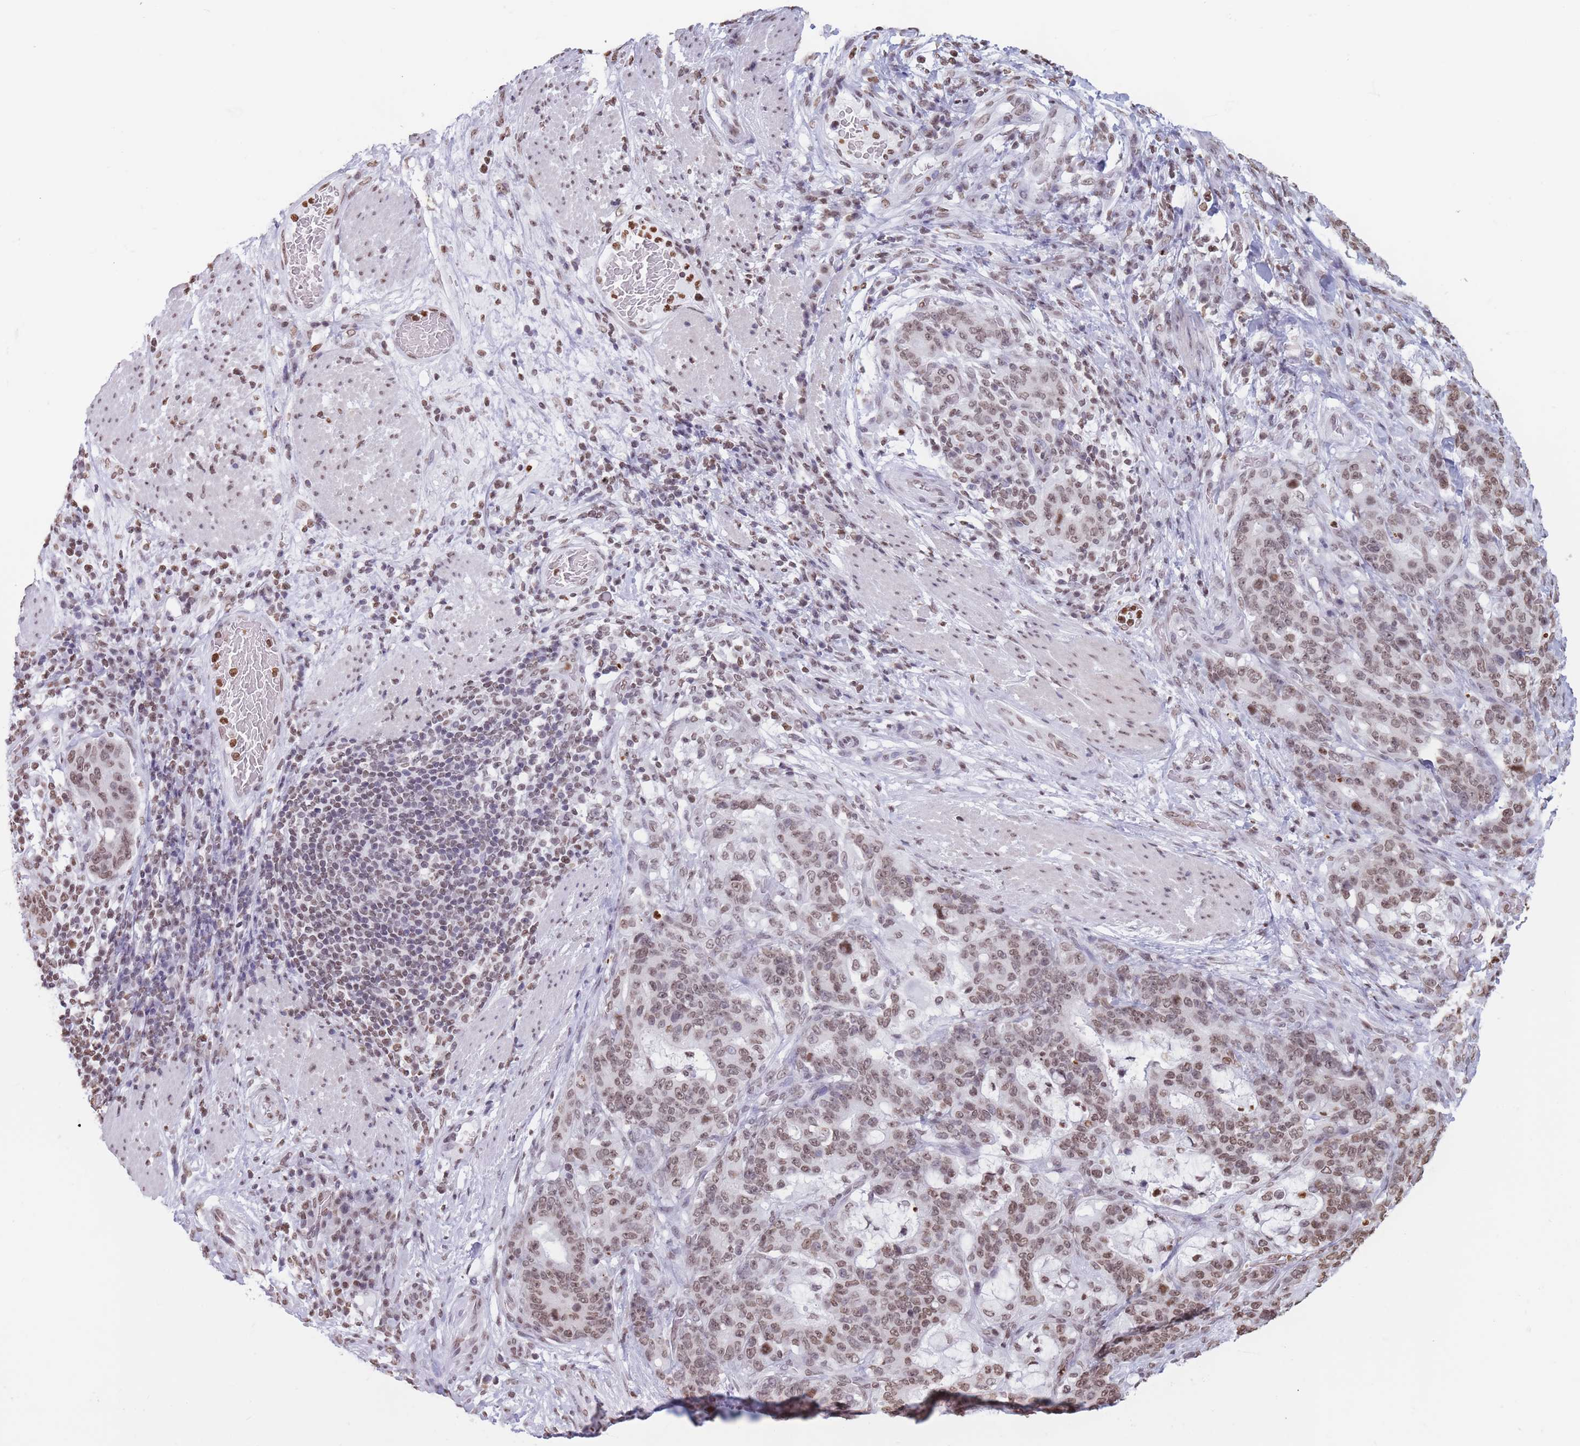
{"staining": {"intensity": "moderate", "quantity": ">75%", "location": "nuclear"}, "tissue": "stomach cancer", "cell_type": "Tumor cells", "image_type": "cancer", "snomed": [{"axis": "morphology", "description": "Normal tissue, NOS"}, {"axis": "morphology", "description": "Adenocarcinoma, NOS"}, {"axis": "topography", "description": "Stomach"}], "caption": "The photomicrograph reveals a brown stain indicating the presence of a protein in the nuclear of tumor cells in adenocarcinoma (stomach).", "gene": "RYK", "patient": {"sex": "female", "age": 64}}